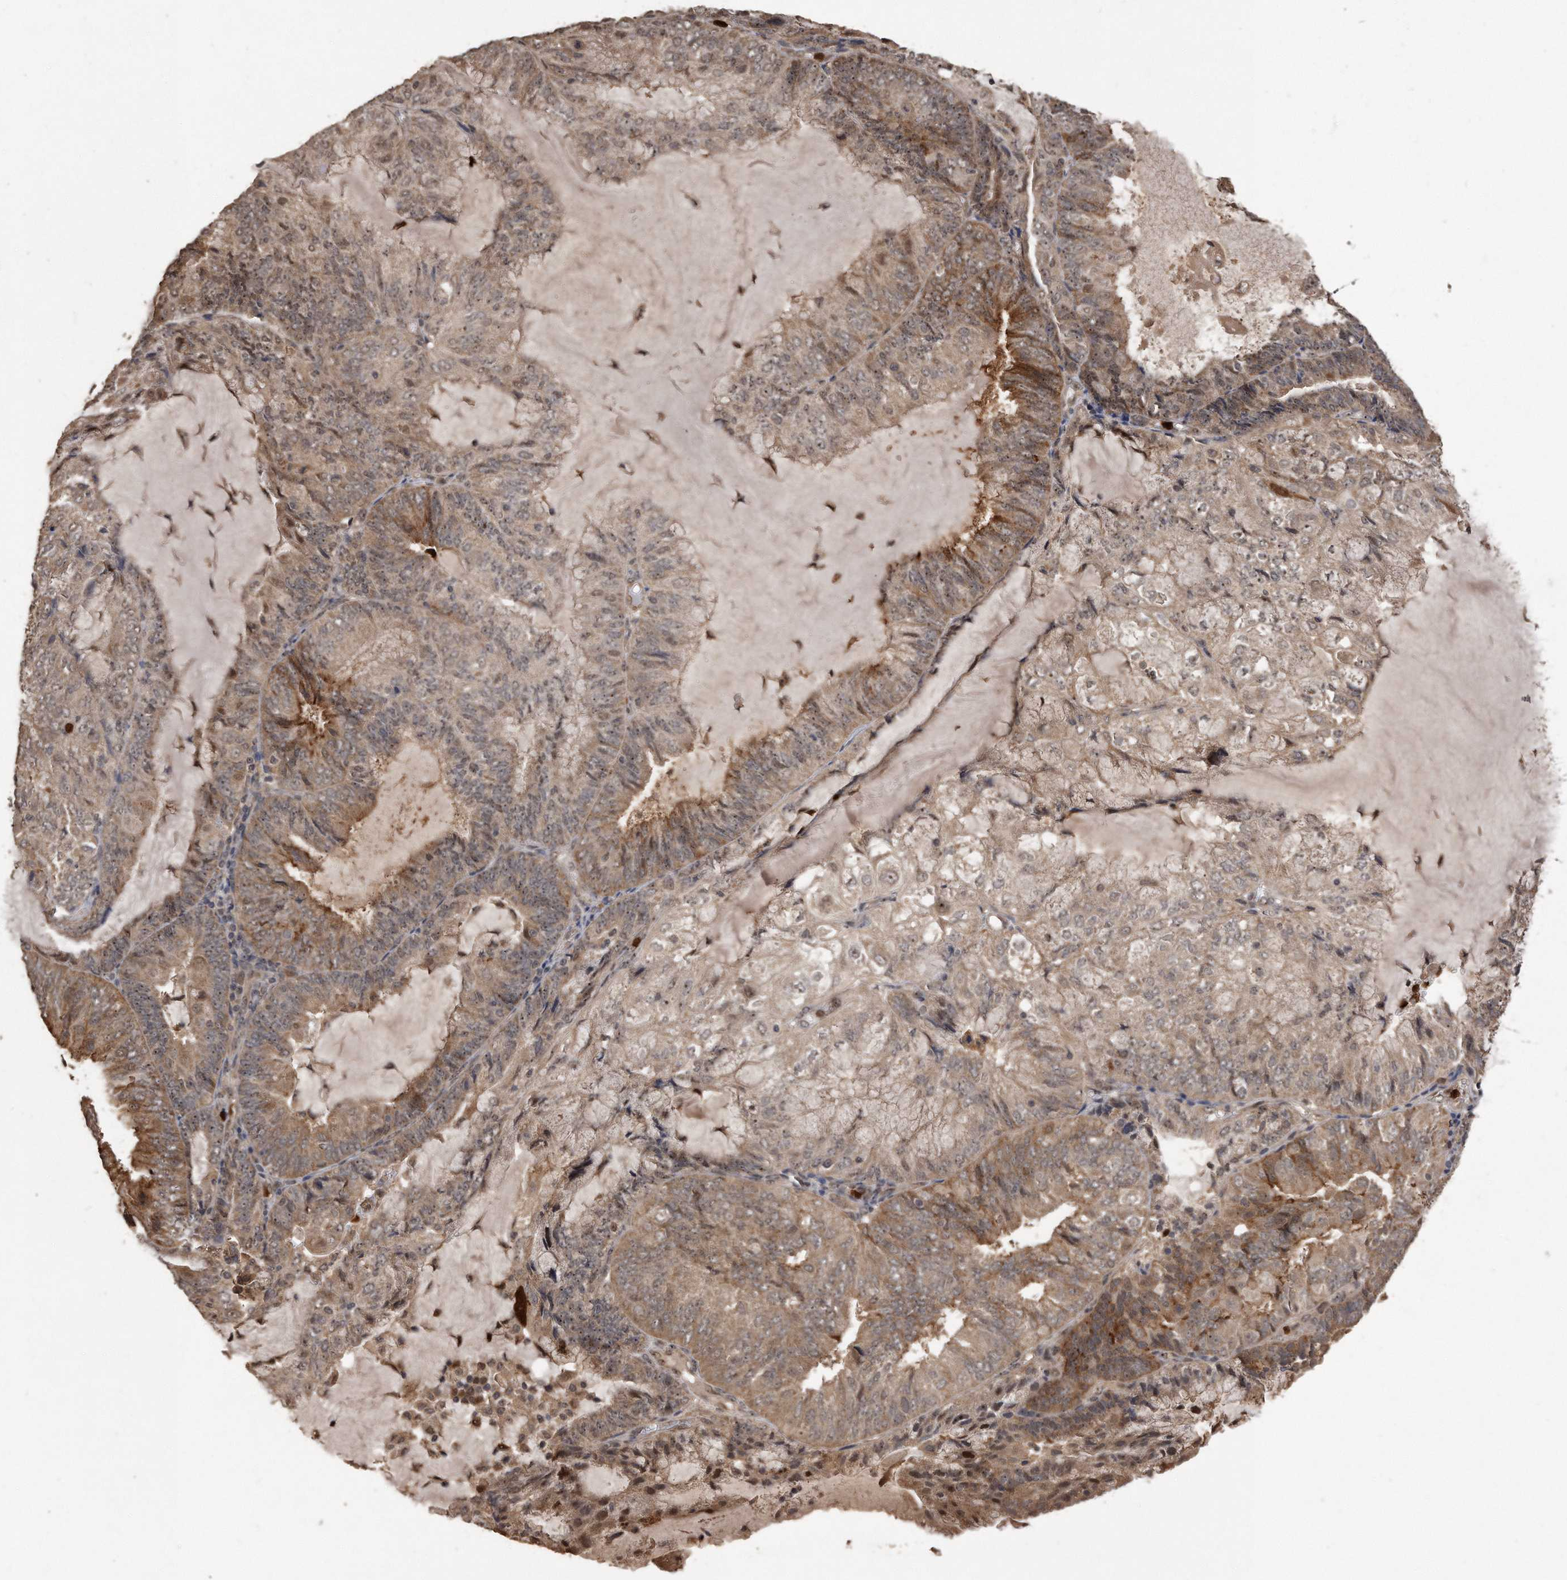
{"staining": {"intensity": "moderate", "quantity": ">75%", "location": "cytoplasmic/membranous,nuclear"}, "tissue": "endometrial cancer", "cell_type": "Tumor cells", "image_type": "cancer", "snomed": [{"axis": "morphology", "description": "Adenocarcinoma, NOS"}, {"axis": "topography", "description": "Endometrium"}], "caption": "Human endometrial adenocarcinoma stained for a protein (brown) demonstrates moderate cytoplasmic/membranous and nuclear positive staining in approximately >75% of tumor cells.", "gene": "PELO", "patient": {"sex": "female", "age": 81}}